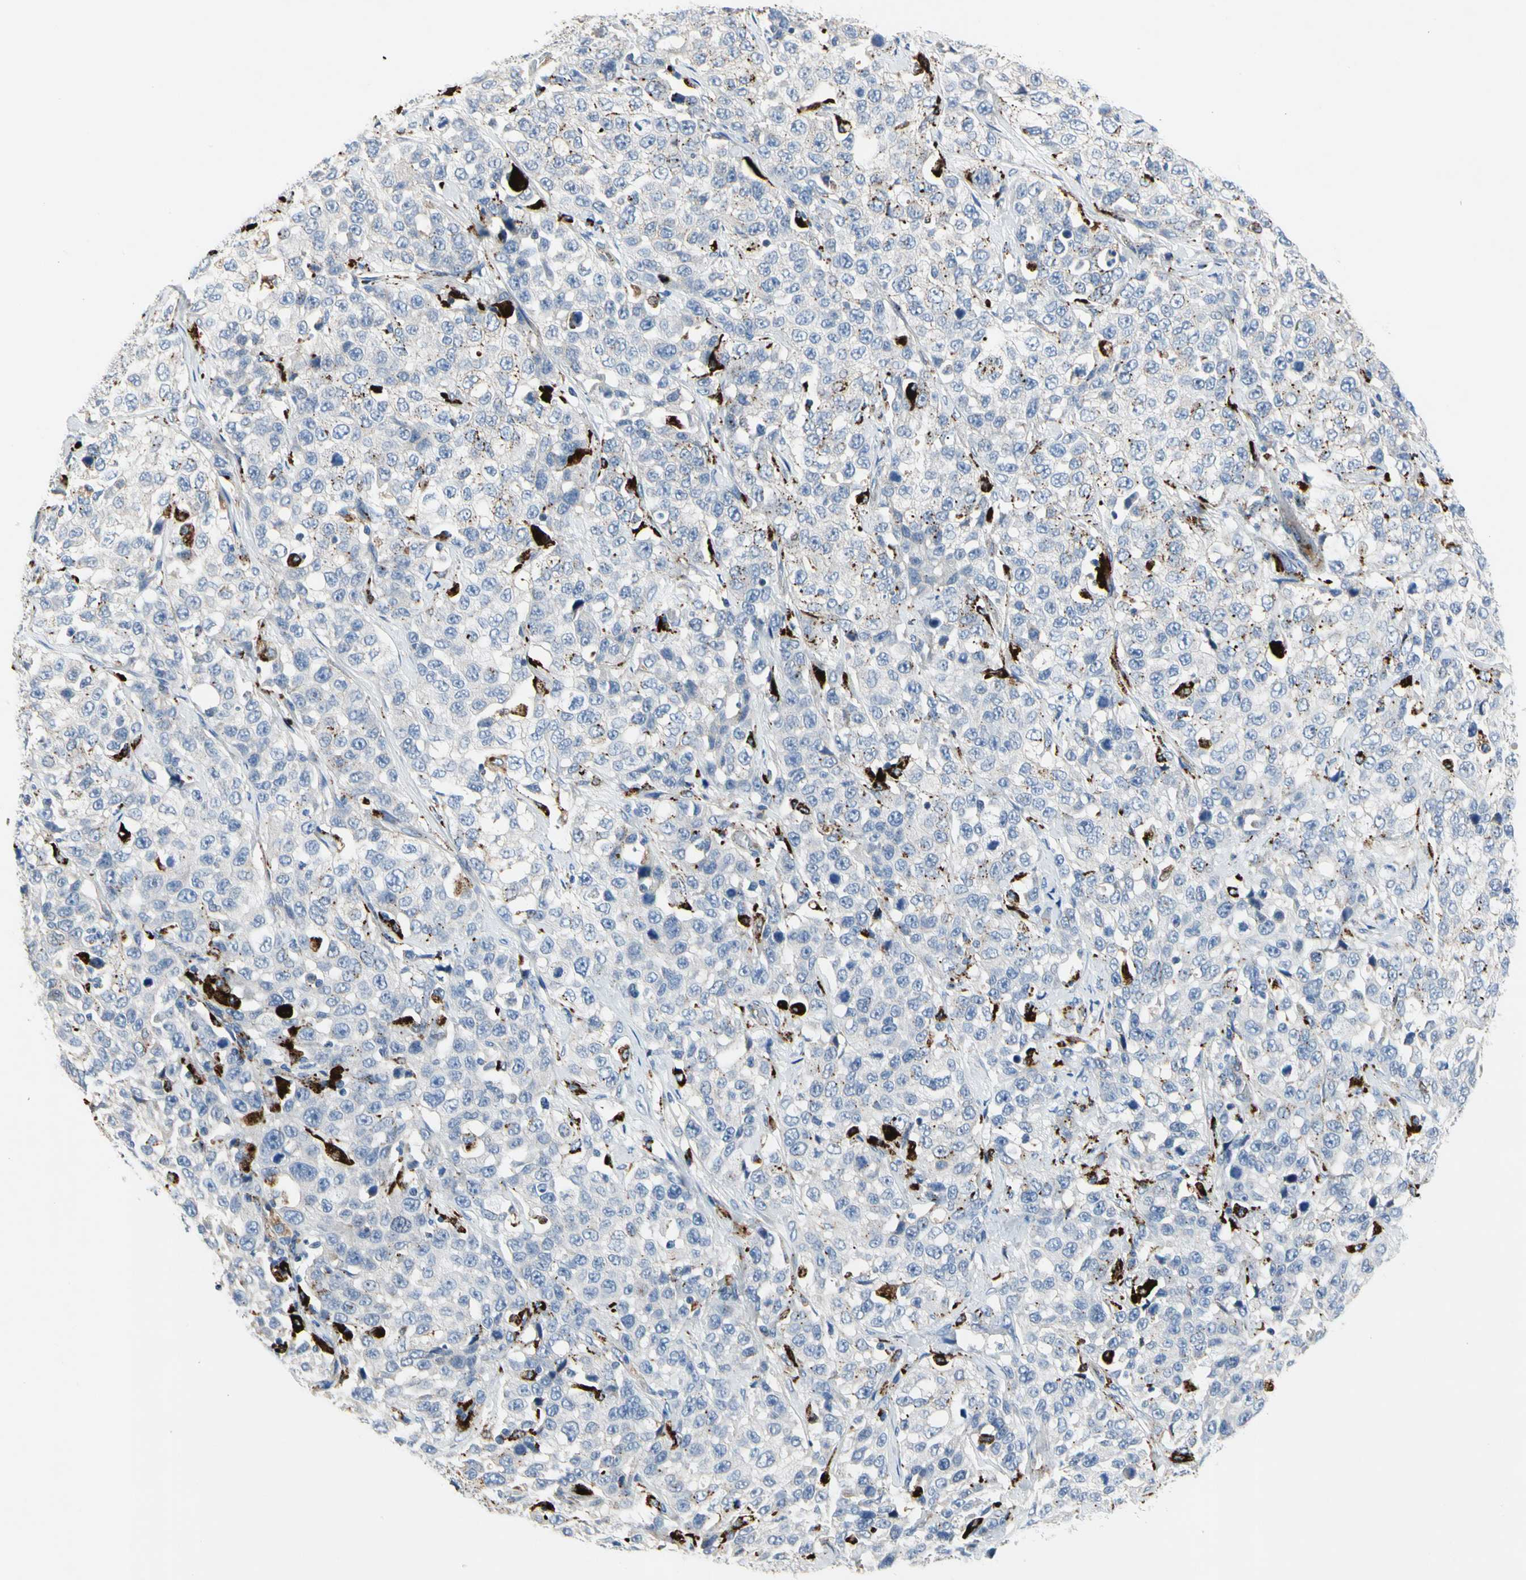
{"staining": {"intensity": "negative", "quantity": "none", "location": "none"}, "tissue": "stomach cancer", "cell_type": "Tumor cells", "image_type": "cancer", "snomed": [{"axis": "morphology", "description": "Normal tissue, NOS"}, {"axis": "morphology", "description": "Adenocarcinoma, NOS"}, {"axis": "topography", "description": "Stomach"}], "caption": "DAB immunohistochemical staining of human adenocarcinoma (stomach) demonstrates no significant expression in tumor cells.", "gene": "RETSAT", "patient": {"sex": "male", "age": 48}}